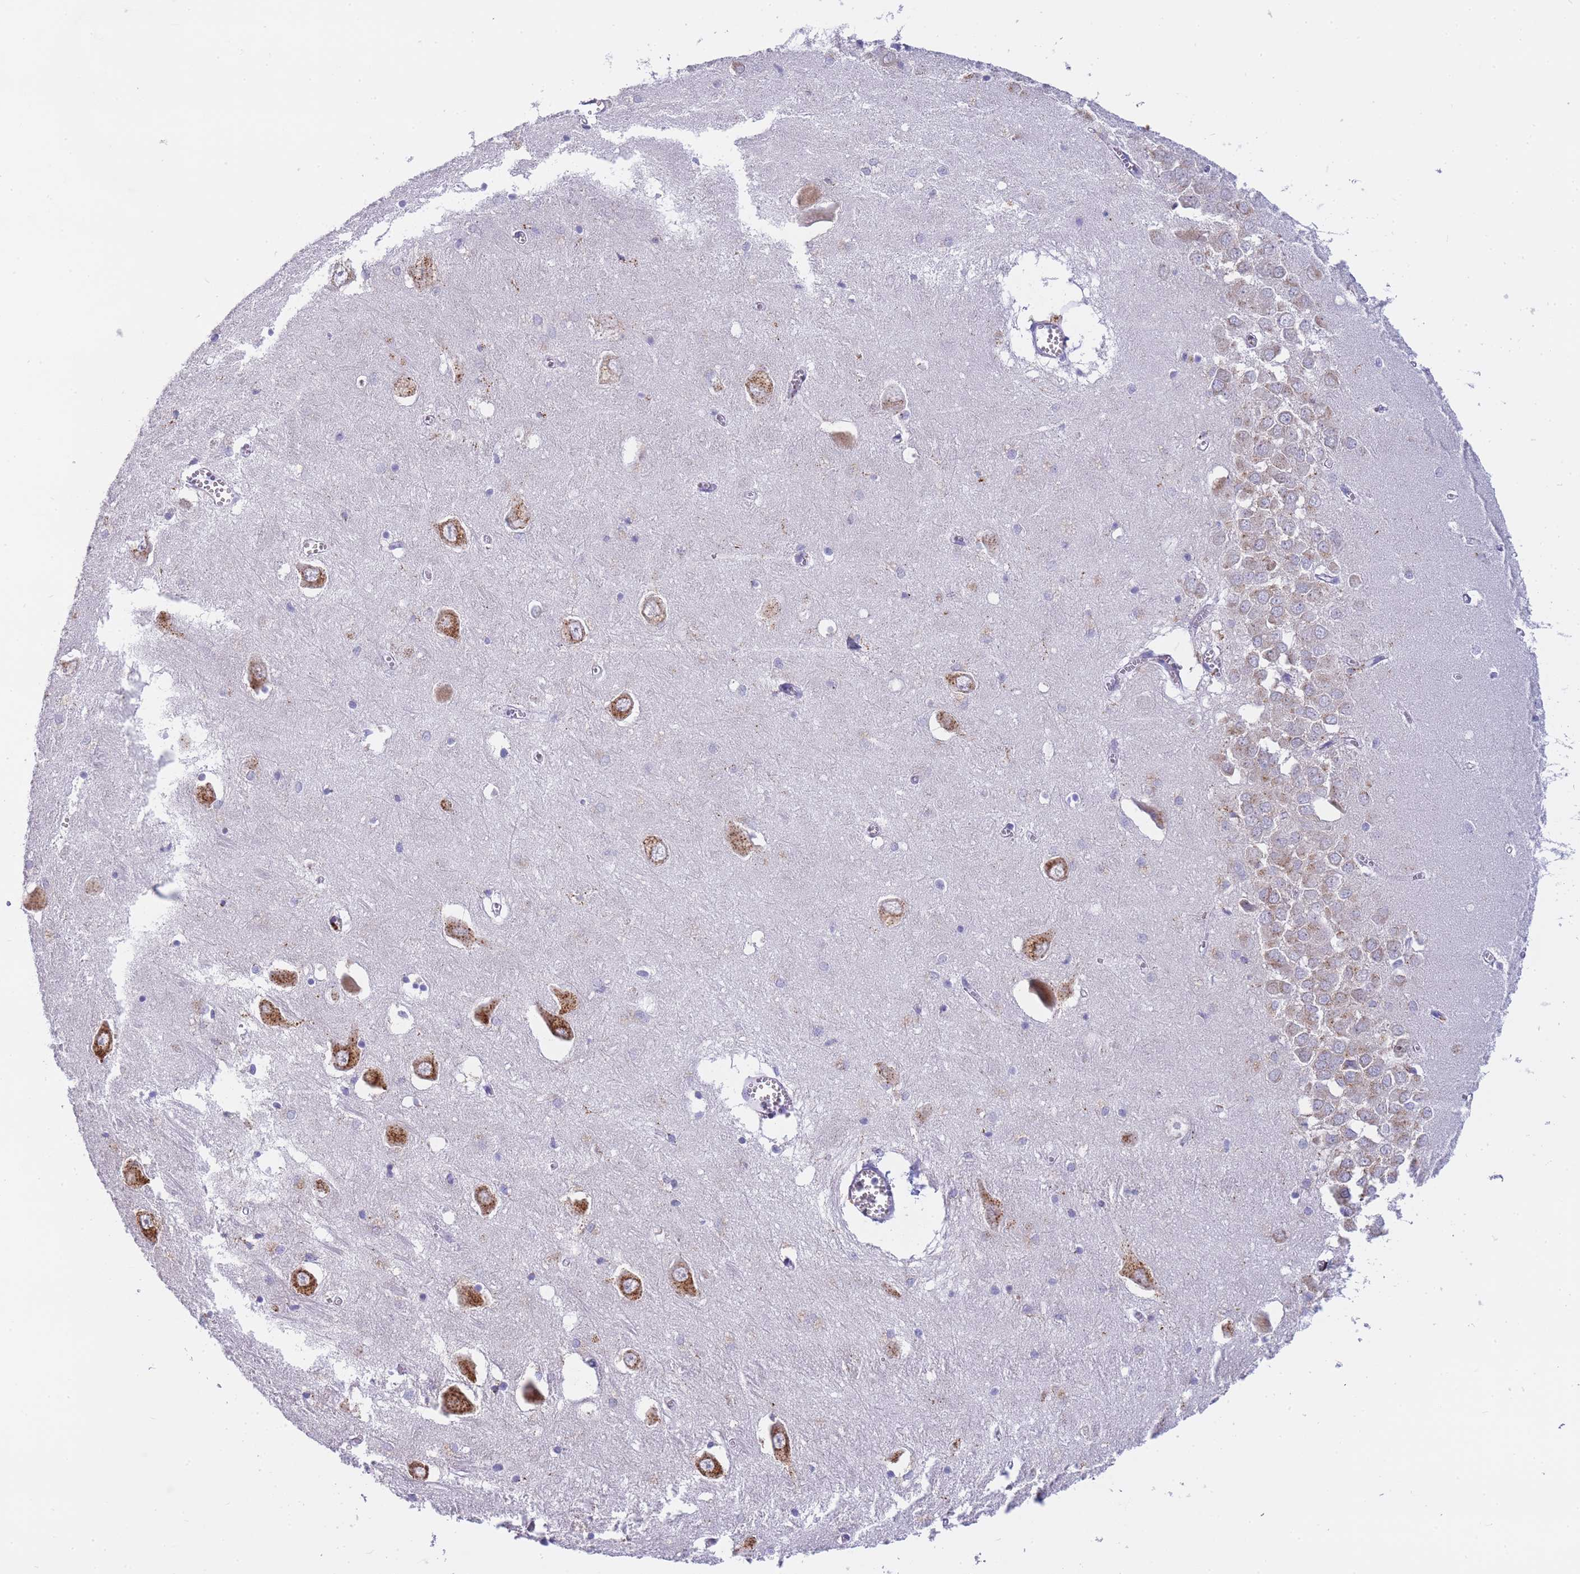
{"staining": {"intensity": "weak", "quantity": "<25%", "location": "cytoplasmic/membranous"}, "tissue": "hippocampus", "cell_type": "Glial cells", "image_type": "normal", "snomed": [{"axis": "morphology", "description": "Normal tissue, NOS"}, {"axis": "topography", "description": "Hippocampus"}], "caption": "A micrograph of hippocampus stained for a protein displays no brown staining in glial cells. (DAB IHC visualized using brightfield microscopy, high magnification).", "gene": "GAA", "patient": {"sex": "male", "age": 70}}